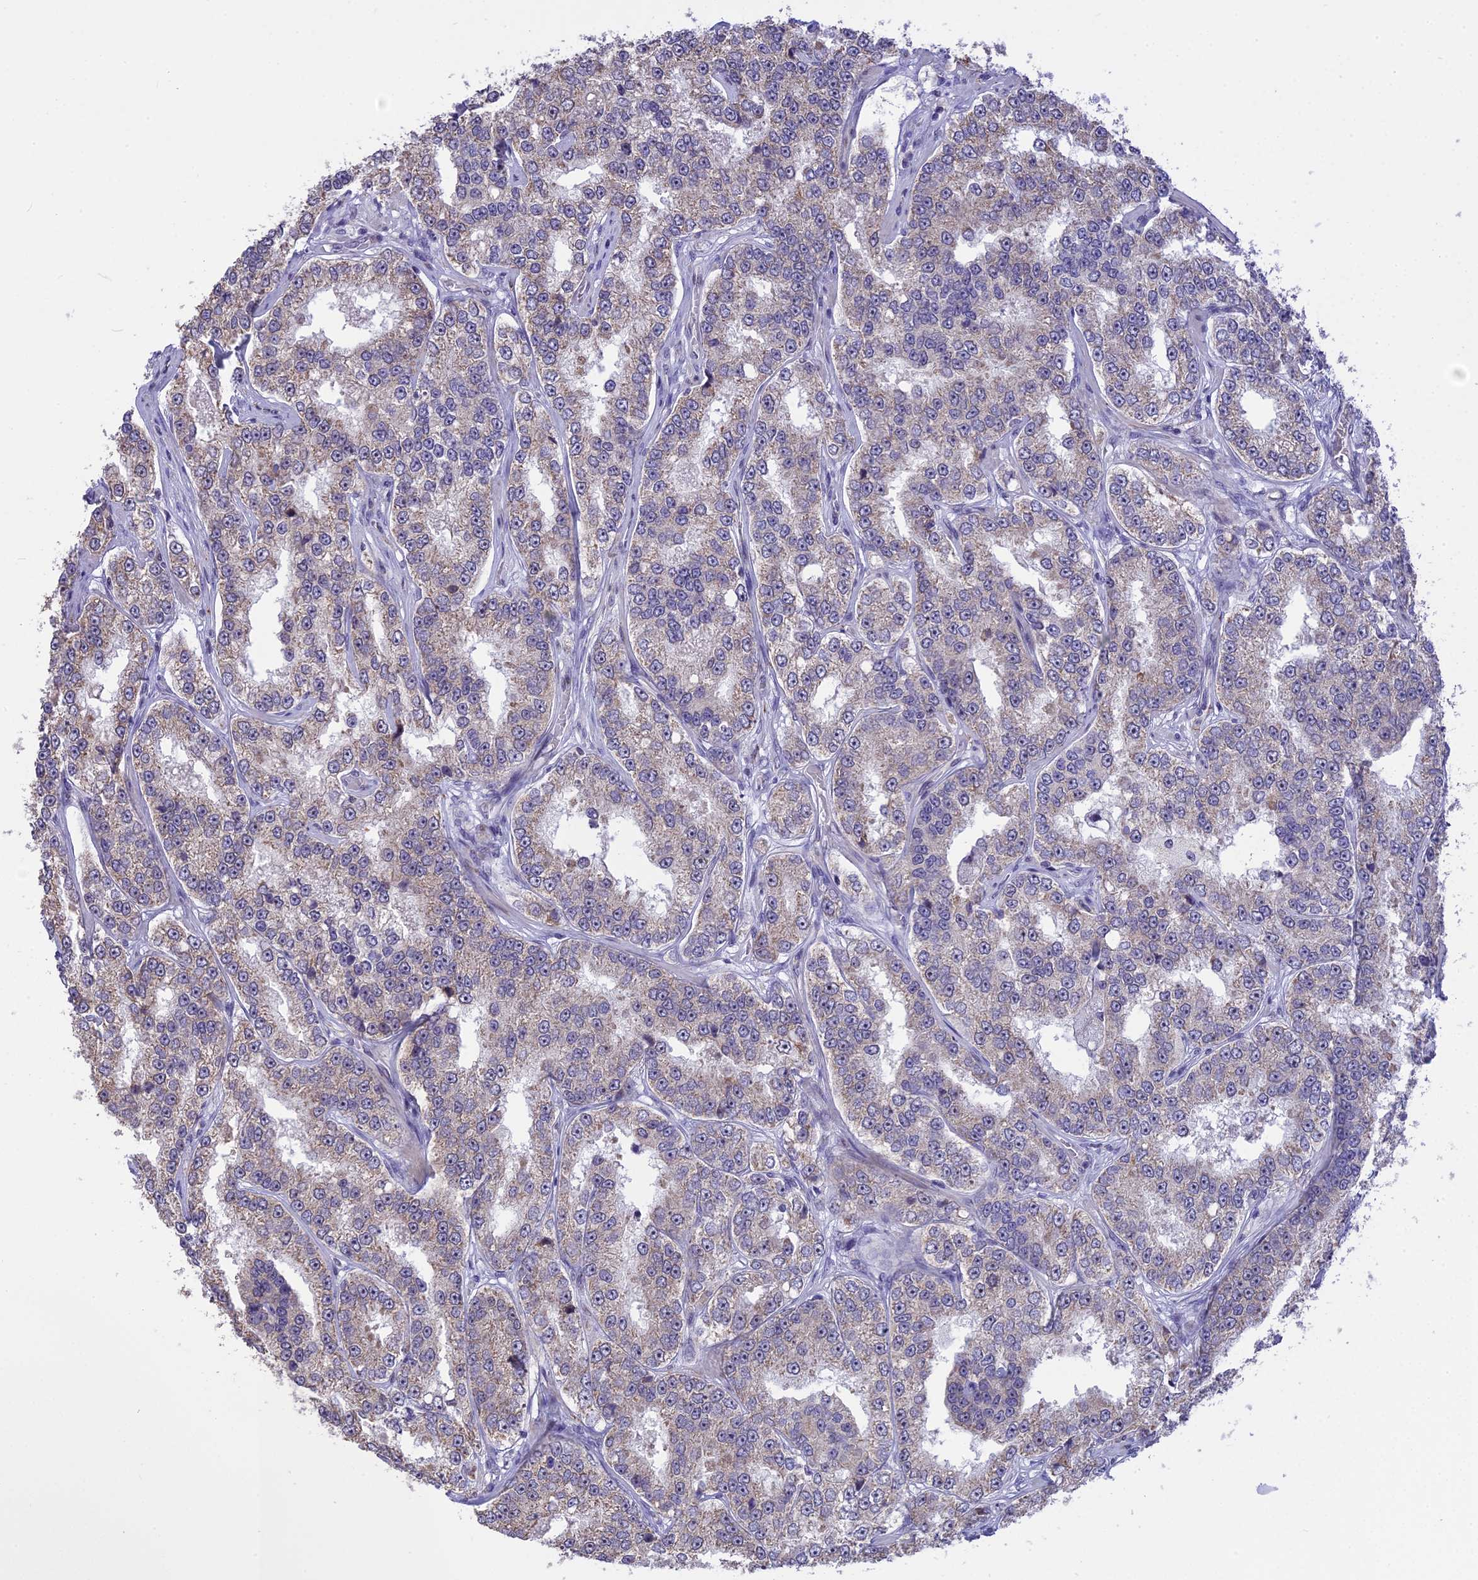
{"staining": {"intensity": "weak", "quantity": "25%-75%", "location": "cytoplasmic/membranous"}, "tissue": "prostate cancer", "cell_type": "Tumor cells", "image_type": "cancer", "snomed": [{"axis": "morphology", "description": "Normal tissue, NOS"}, {"axis": "morphology", "description": "Adenocarcinoma, High grade"}, {"axis": "topography", "description": "Prostate"}], "caption": "Protein expression analysis of prostate cancer (adenocarcinoma (high-grade)) exhibits weak cytoplasmic/membranous expression in approximately 25%-75% of tumor cells.", "gene": "CMSS1", "patient": {"sex": "male", "age": 83}}